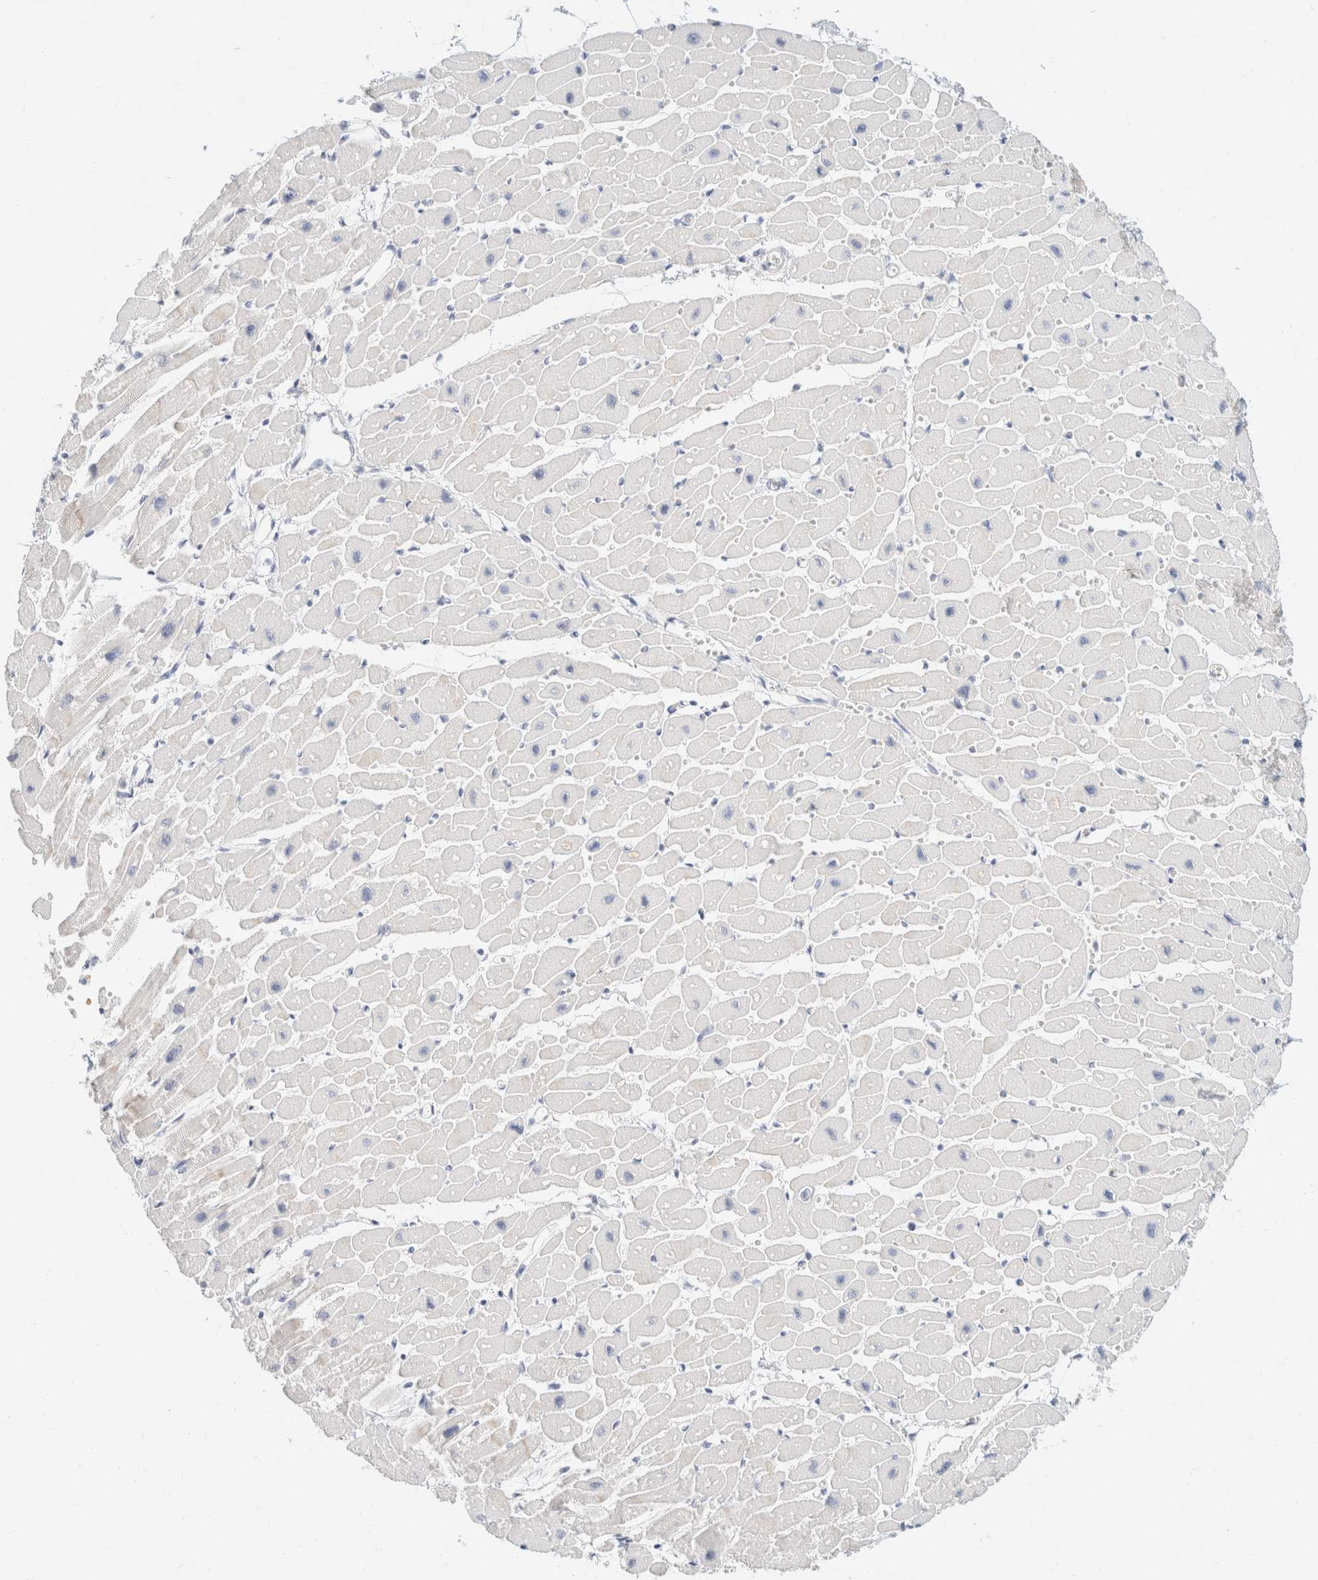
{"staining": {"intensity": "negative", "quantity": "none", "location": "none"}, "tissue": "heart muscle", "cell_type": "Cardiomyocytes", "image_type": "normal", "snomed": [{"axis": "morphology", "description": "Normal tissue, NOS"}, {"axis": "topography", "description": "Heart"}], "caption": "Heart muscle was stained to show a protein in brown. There is no significant positivity in cardiomyocytes.", "gene": "KRT20", "patient": {"sex": "female", "age": 54}}